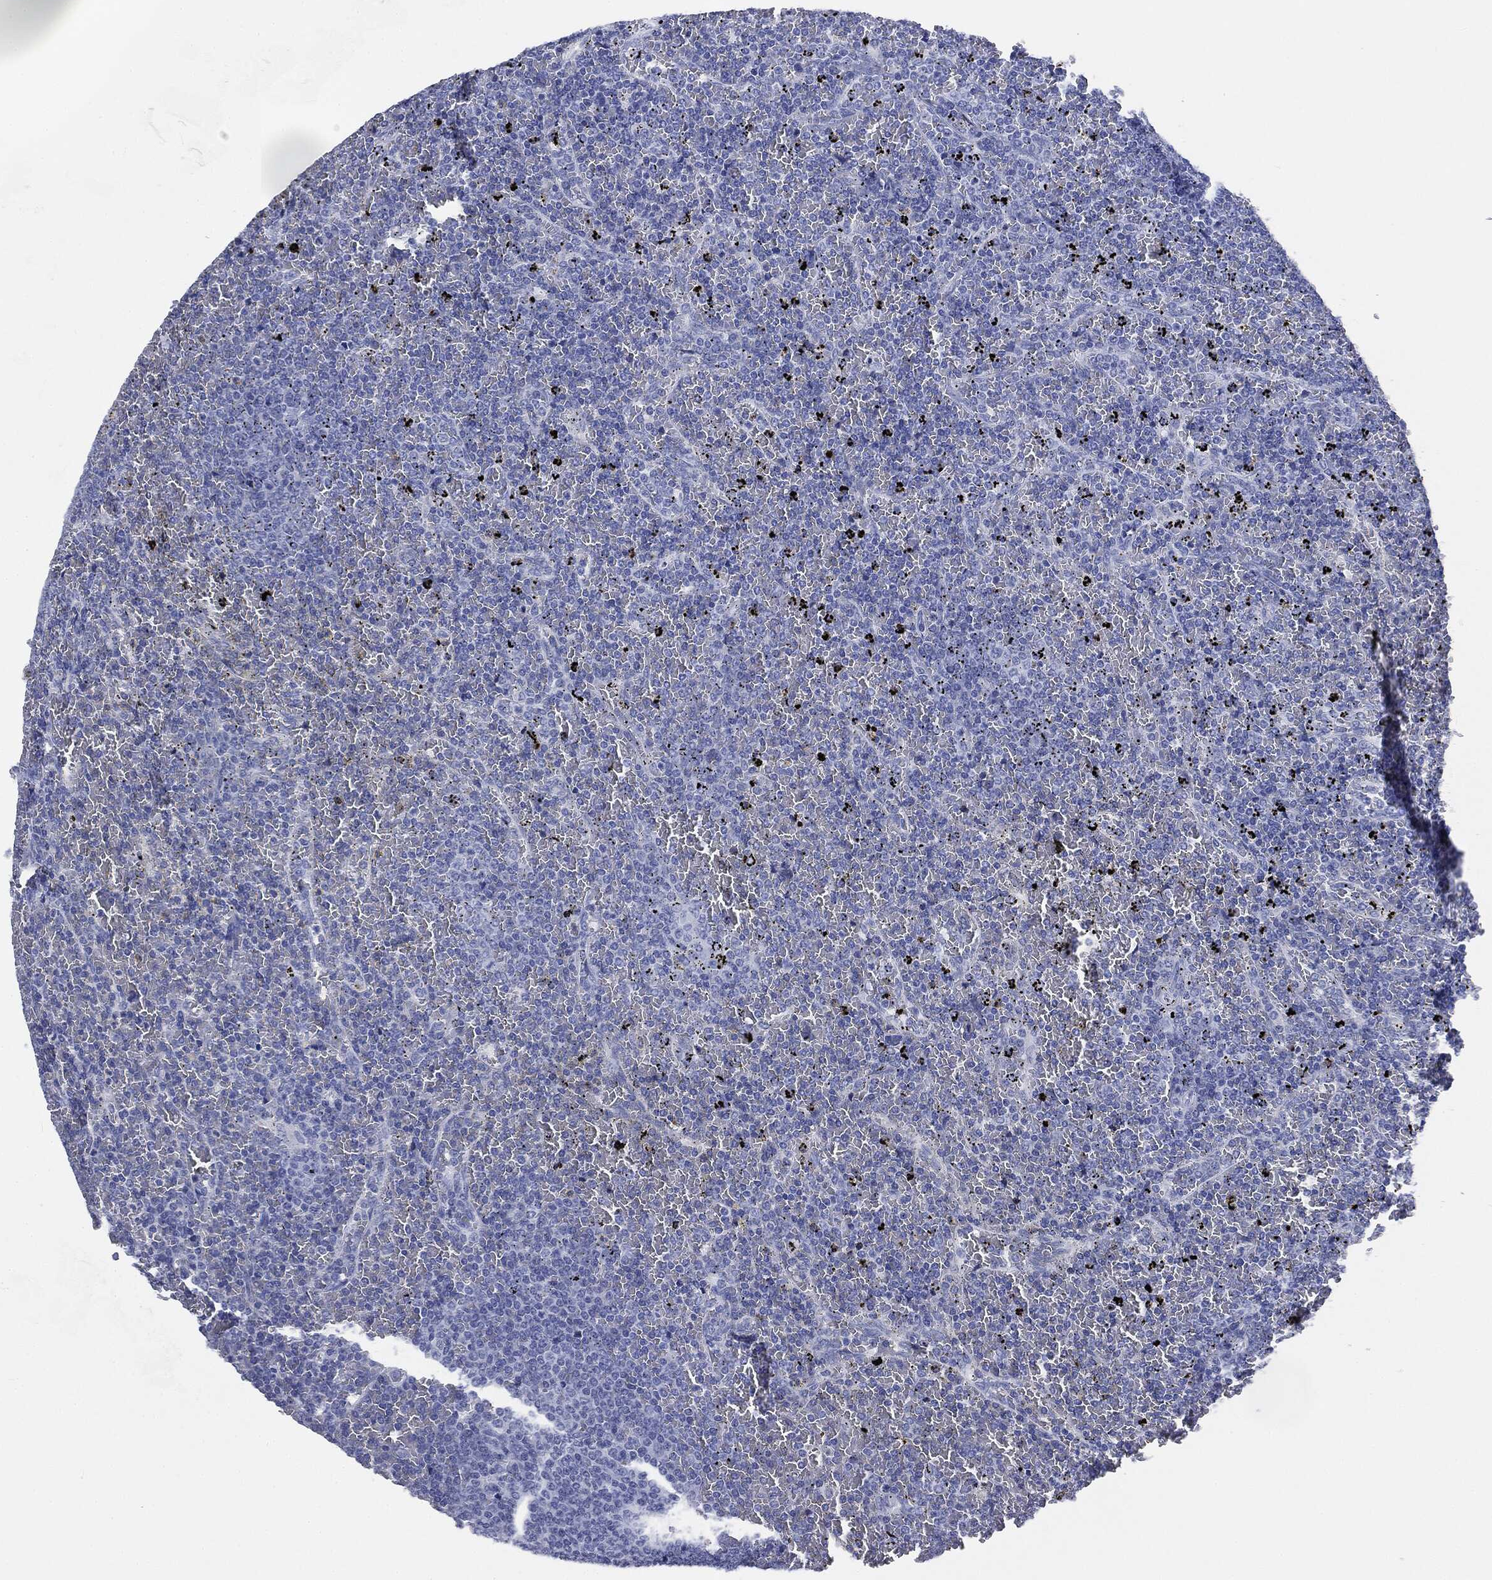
{"staining": {"intensity": "negative", "quantity": "none", "location": "none"}, "tissue": "lymphoma", "cell_type": "Tumor cells", "image_type": "cancer", "snomed": [{"axis": "morphology", "description": "Malignant lymphoma, non-Hodgkin's type, Low grade"}, {"axis": "topography", "description": "Spleen"}], "caption": "Immunohistochemistry (IHC) of human lymphoma demonstrates no staining in tumor cells. (DAB (3,3'-diaminobenzidine) immunohistochemistry (IHC), high magnification).", "gene": "ATP2A1", "patient": {"sex": "female", "age": 77}}